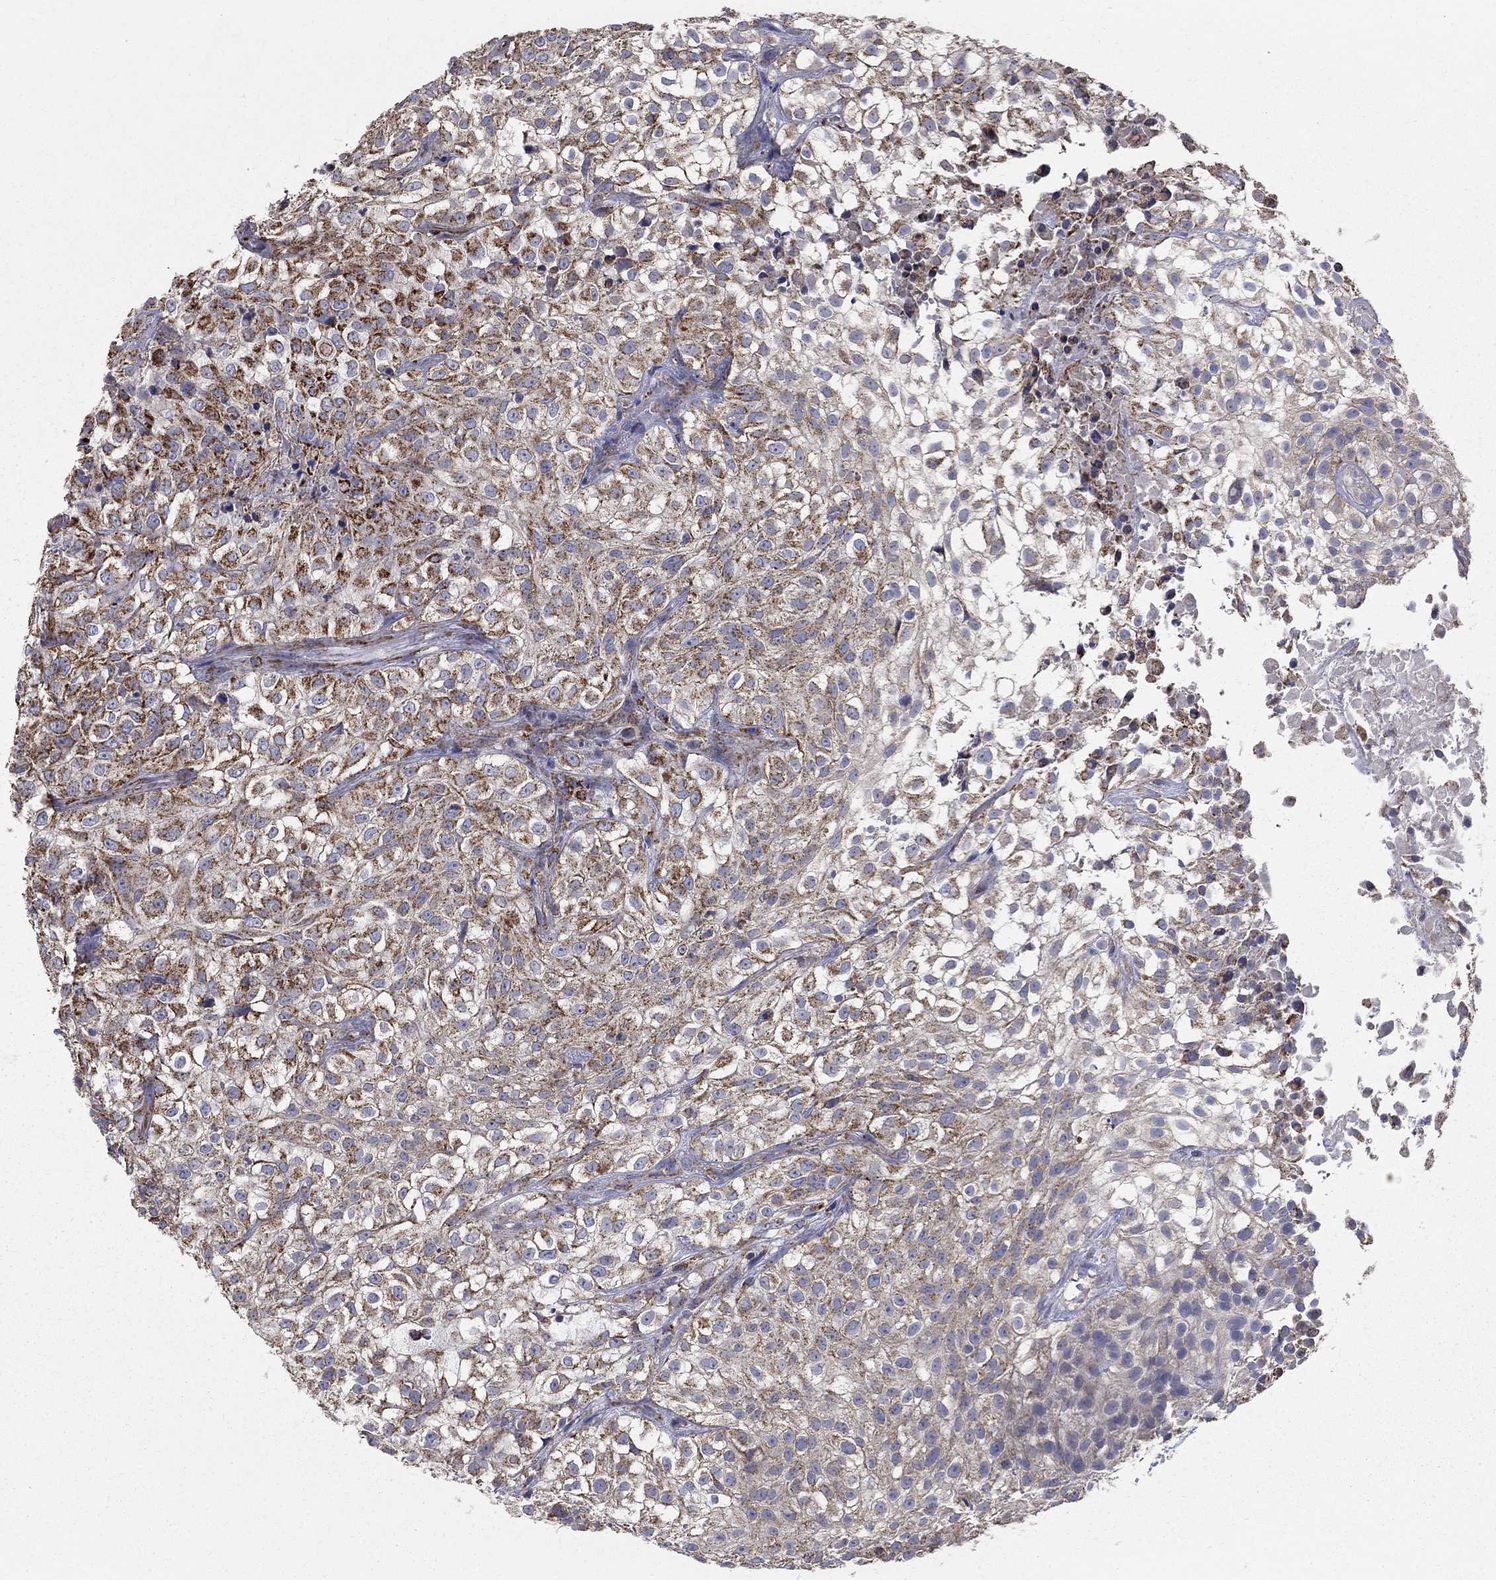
{"staining": {"intensity": "strong", "quantity": "<25%", "location": "cytoplasmic/membranous"}, "tissue": "urothelial cancer", "cell_type": "Tumor cells", "image_type": "cancer", "snomed": [{"axis": "morphology", "description": "Urothelial carcinoma, High grade"}, {"axis": "topography", "description": "Urinary bladder"}], "caption": "Brown immunohistochemical staining in human high-grade urothelial carcinoma demonstrates strong cytoplasmic/membranous staining in approximately <25% of tumor cells. Nuclei are stained in blue.", "gene": "GCSH", "patient": {"sex": "male", "age": 56}}